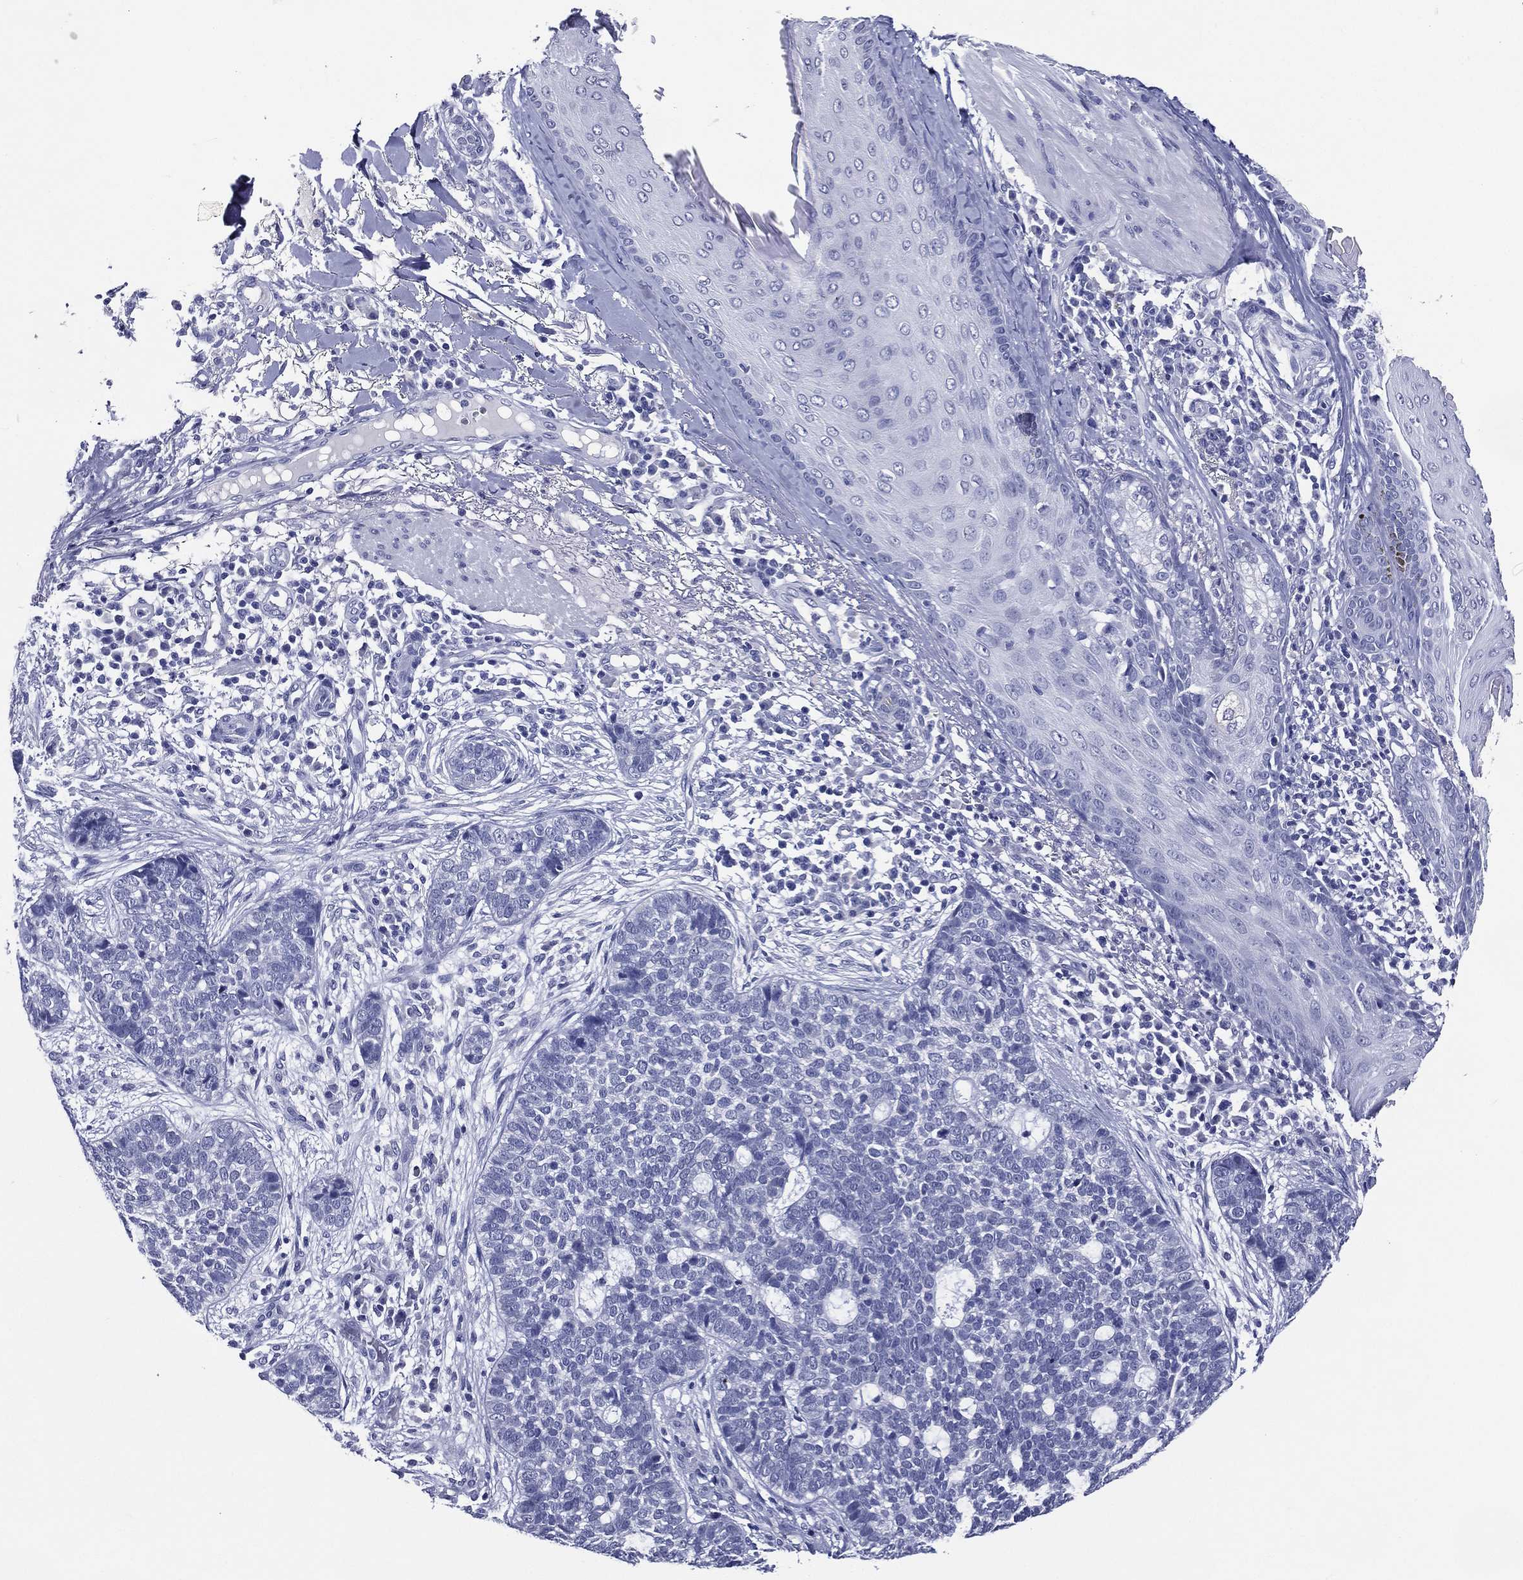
{"staining": {"intensity": "negative", "quantity": "none", "location": "none"}, "tissue": "skin cancer", "cell_type": "Tumor cells", "image_type": "cancer", "snomed": [{"axis": "morphology", "description": "Squamous cell carcinoma, NOS"}, {"axis": "topography", "description": "Skin"}], "caption": "A photomicrograph of human skin cancer is negative for staining in tumor cells. (Immunohistochemistry (ihc), brightfield microscopy, high magnification).", "gene": "ACE2", "patient": {"sex": "male", "age": 88}}